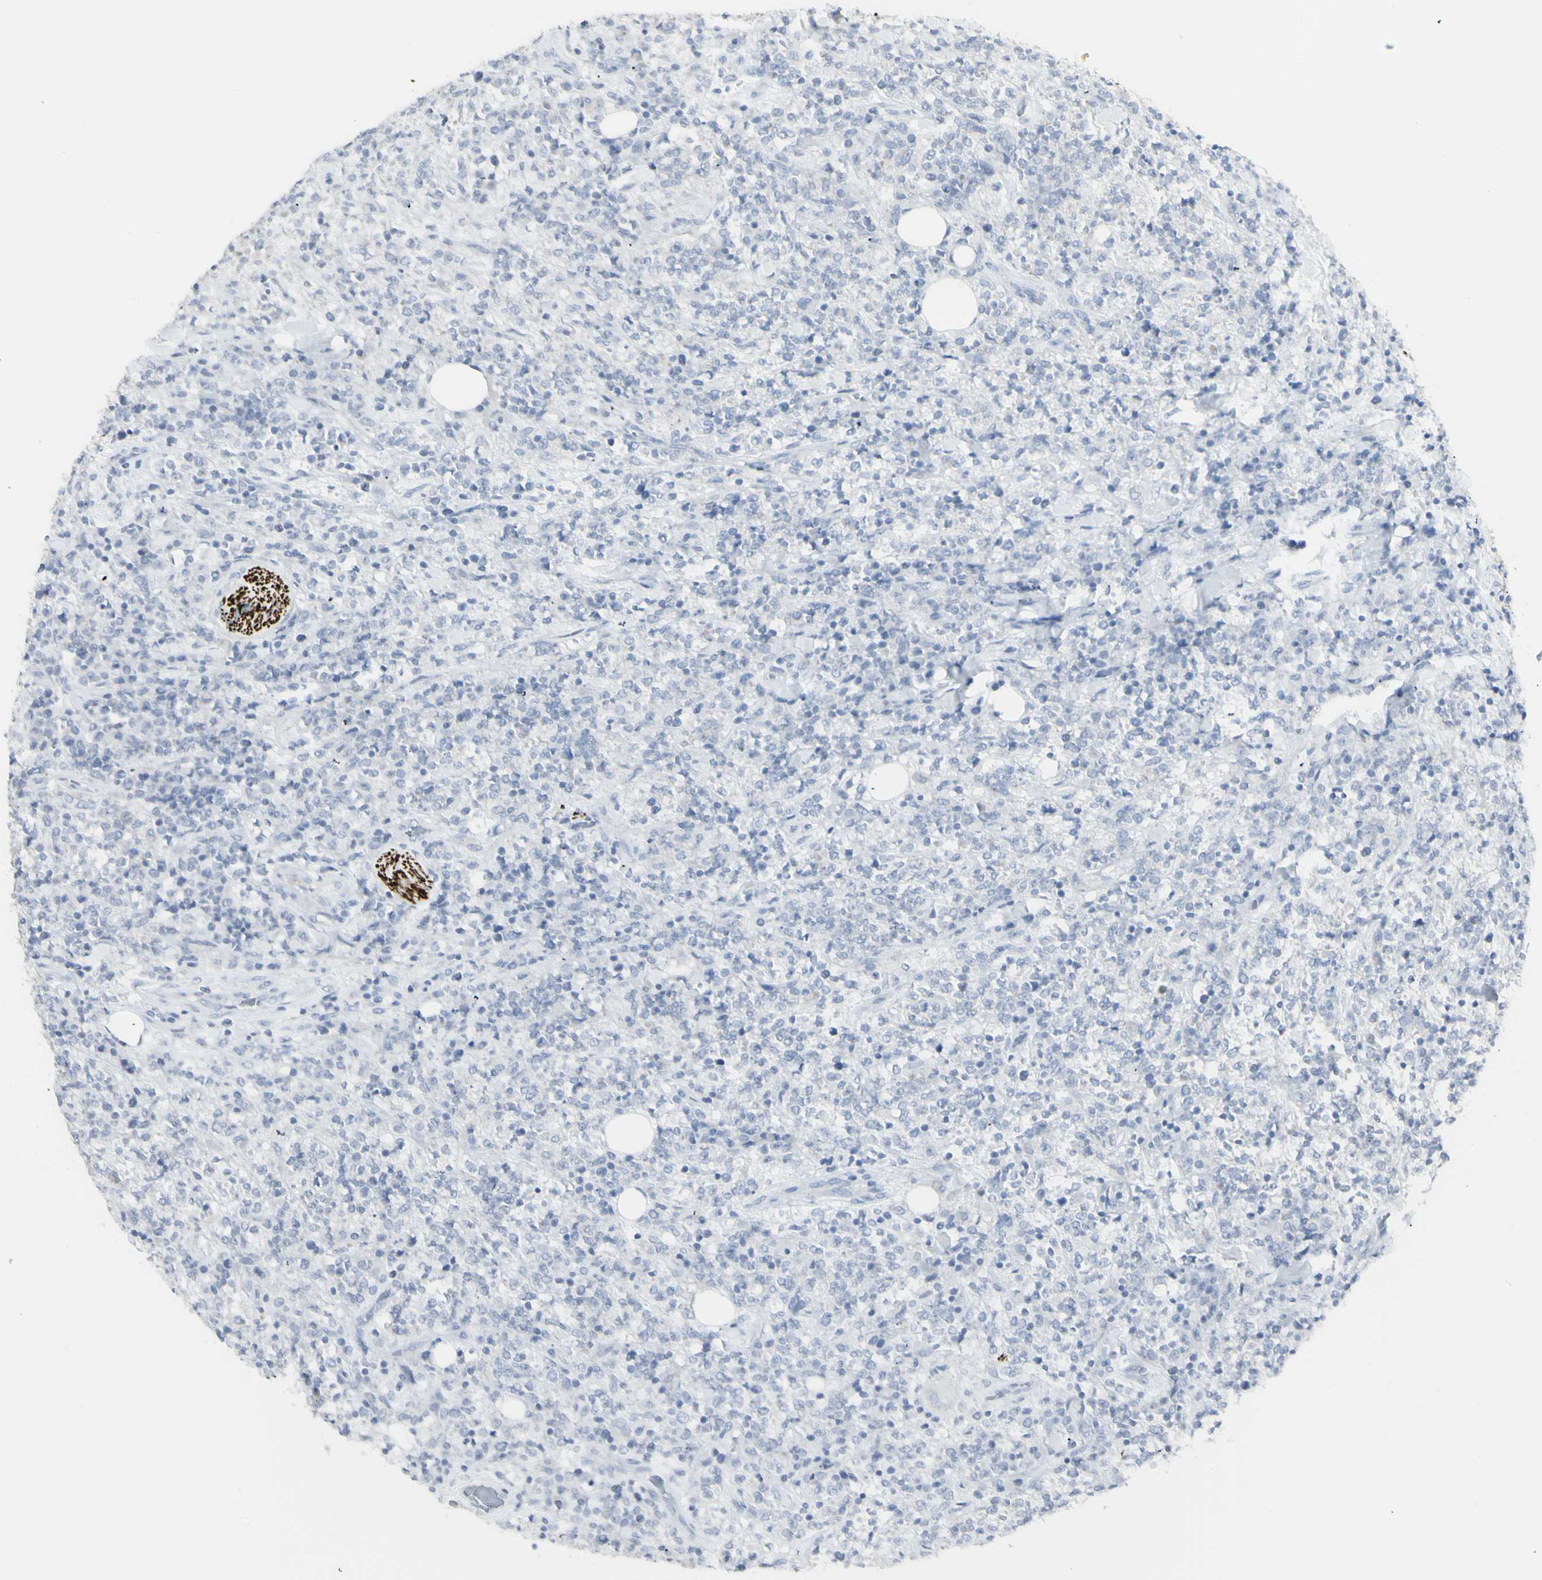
{"staining": {"intensity": "negative", "quantity": "none", "location": "none"}, "tissue": "lymphoma", "cell_type": "Tumor cells", "image_type": "cancer", "snomed": [{"axis": "morphology", "description": "Malignant lymphoma, non-Hodgkin's type, High grade"}, {"axis": "topography", "description": "Soft tissue"}], "caption": "Lymphoma stained for a protein using immunohistochemistry exhibits no positivity tumor cells.", "gene": "ENSG00000198211", "patient": {"sex": "male", "age": 18}}